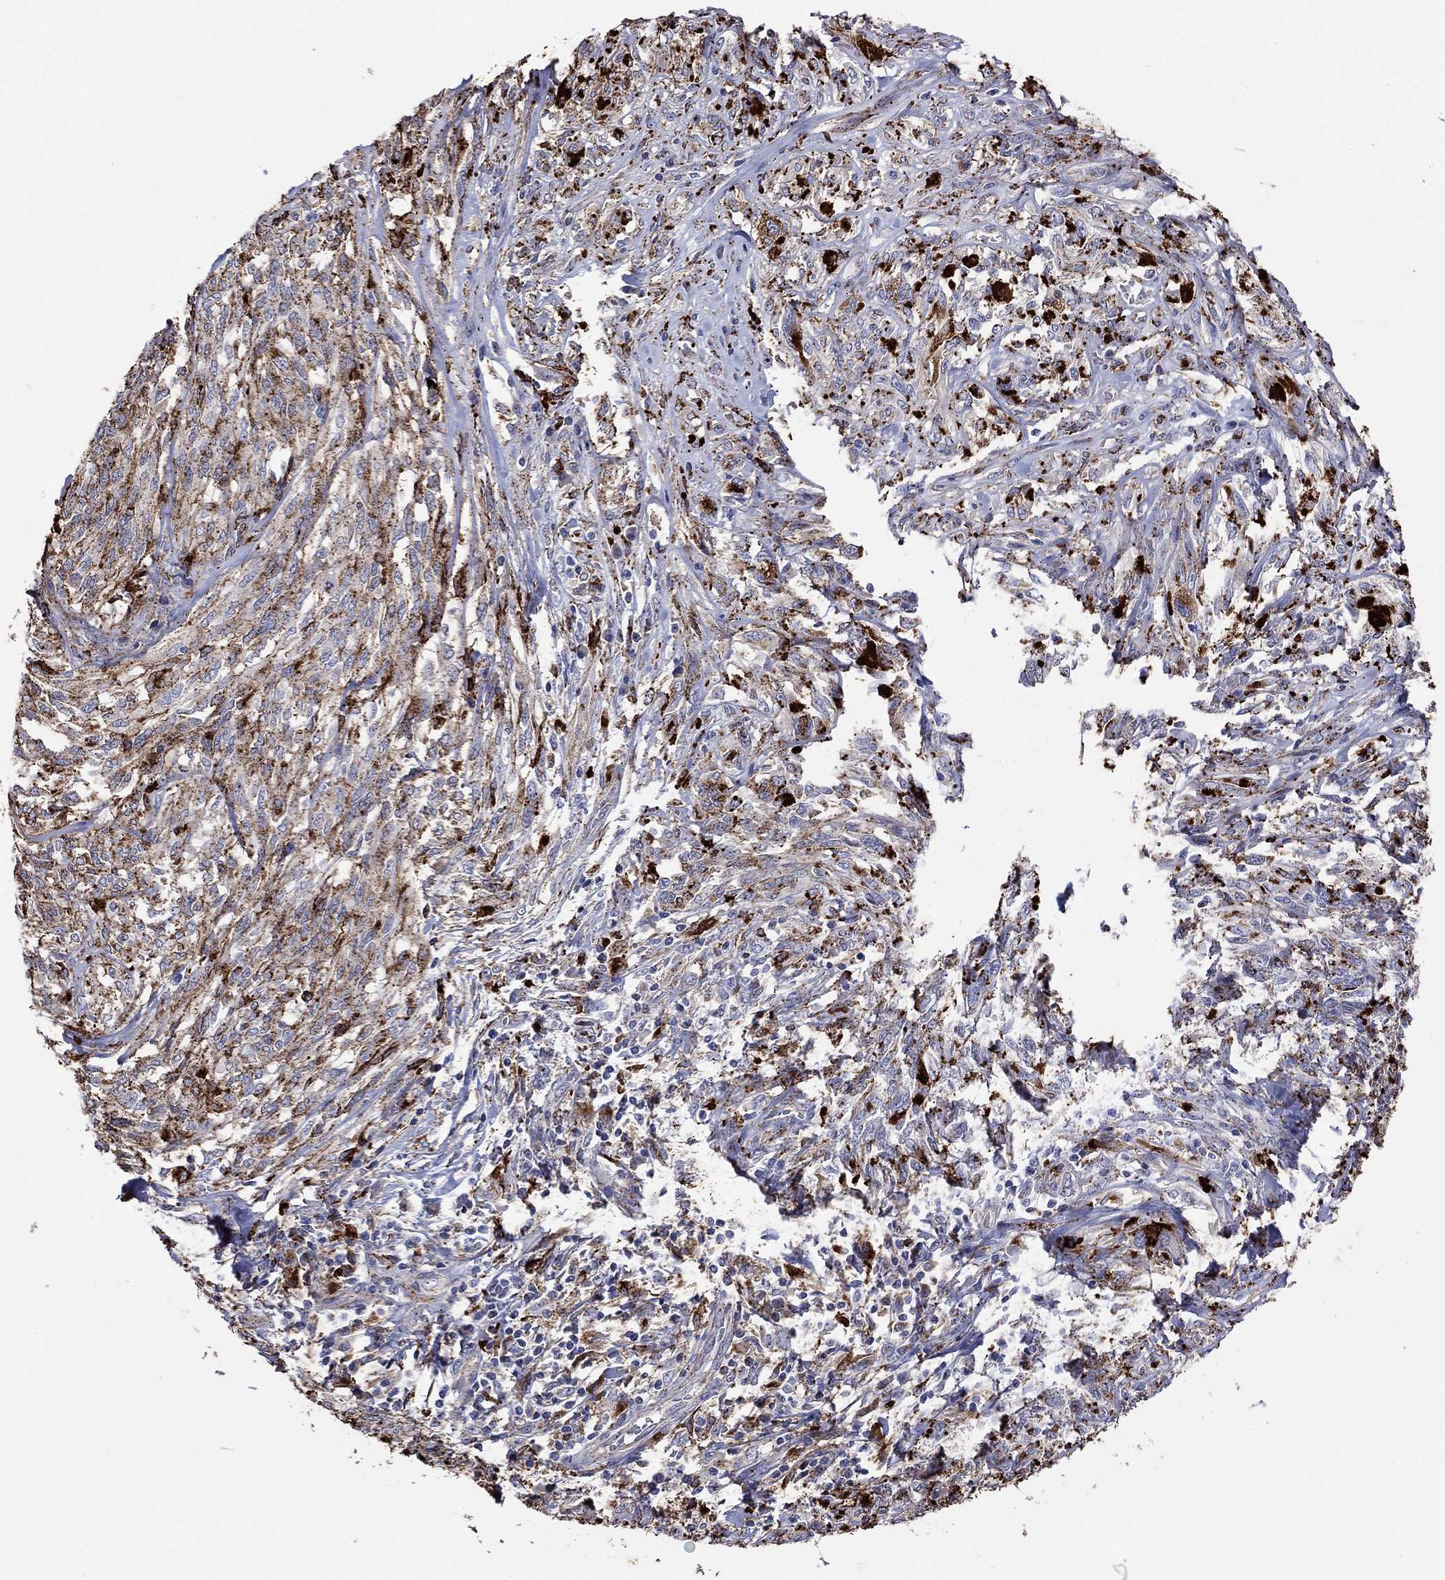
{"staining": {"intensity": "strong", "quantity": ">75%", "location": "cytoplasmic/membranous"}, "tissue": "melanoma", "cell_type": "Tumor cells", "image_type": "cancer", "snomed": [{"axis": "morphology", "description": "Malignant melanoma, NOS"}, {"axis": "topography", "description": "Skin"}], "caption": "Immunohistochemistry photomicrograph of human malignant melanoma stained for a protein (brown), which demonstrates high levels of strong cytoplasmic/membranous expression in about >75% of tumor cells.", "gene": "CTSB", "patient": {"sex": "female", "age": 91}}